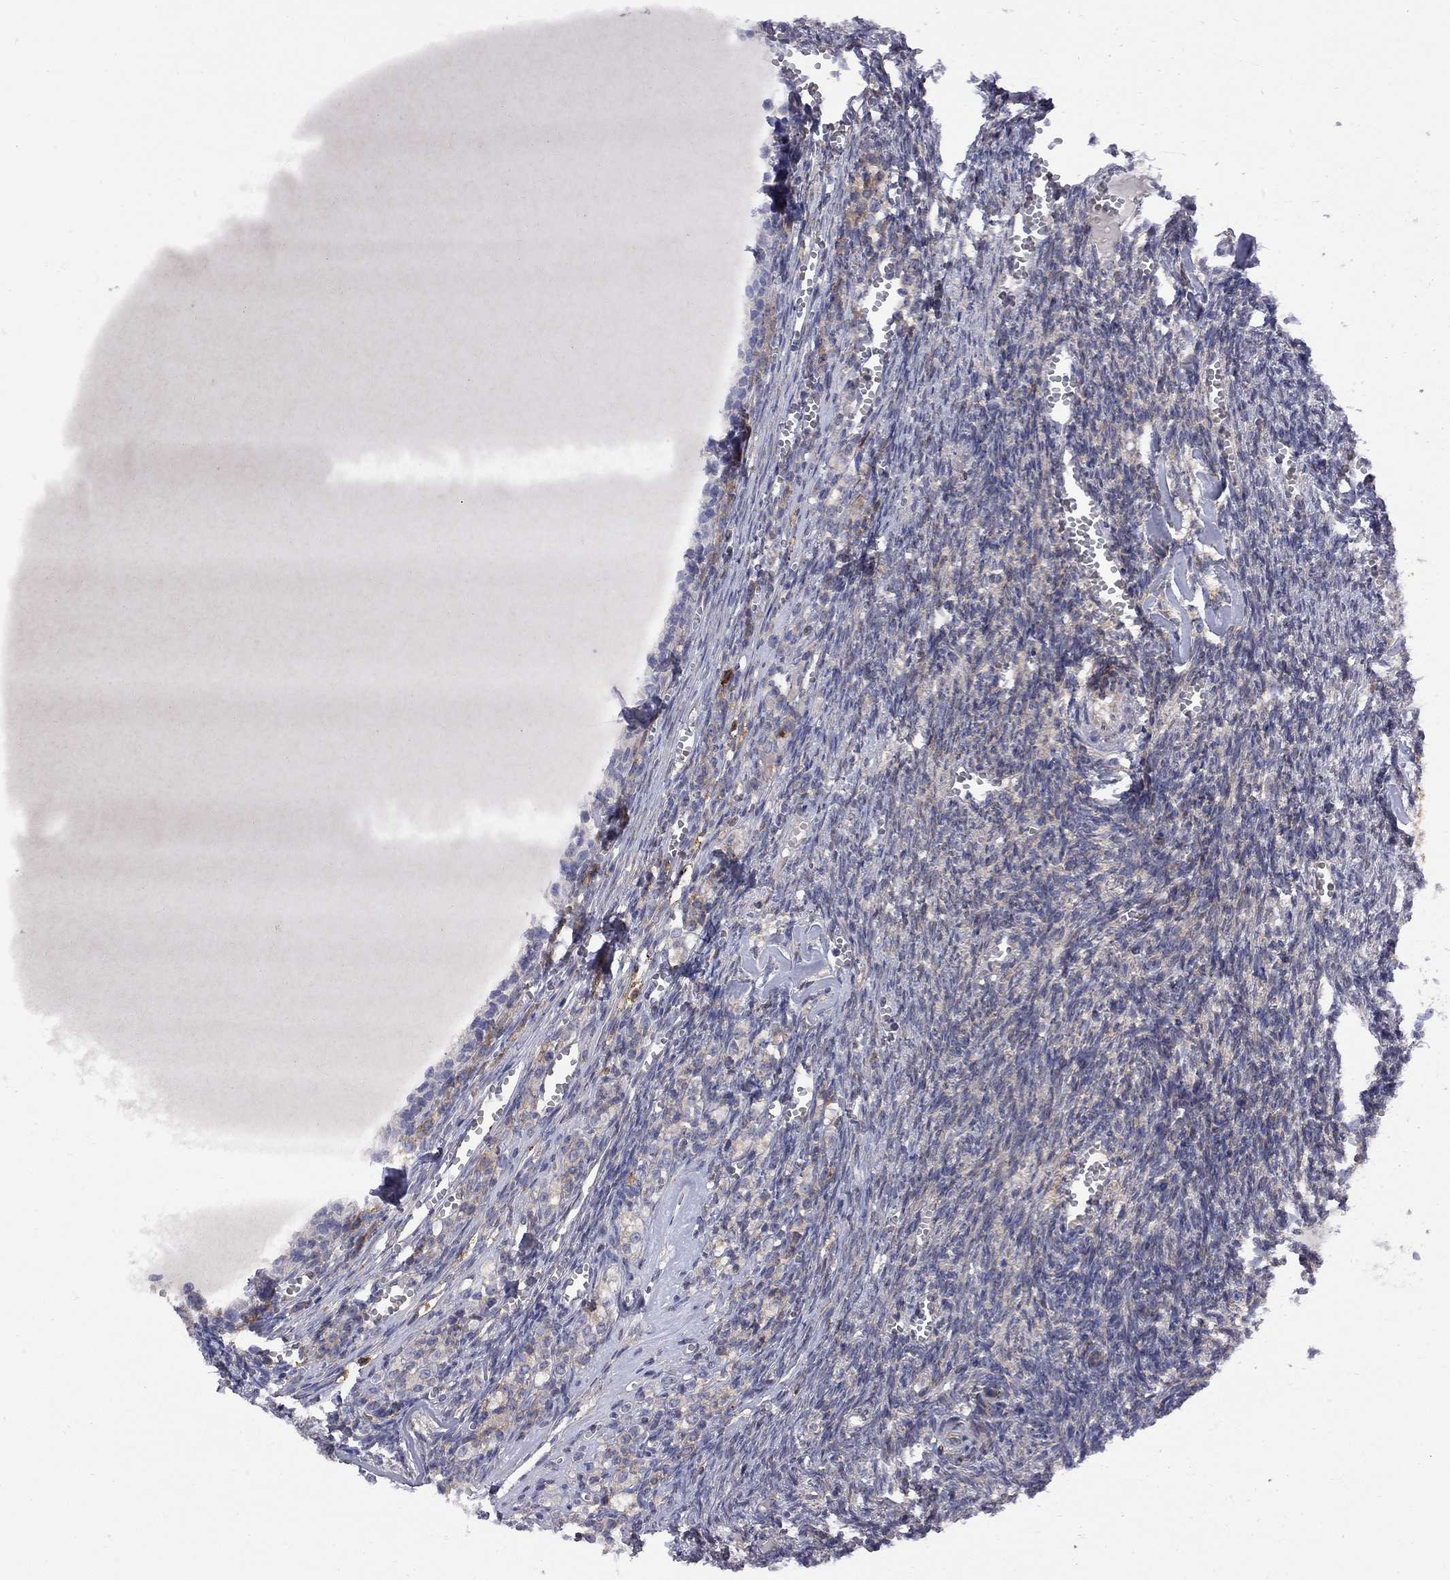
{"staining": {"intensity": "moderate", "quantity": "<25%", "location": "cytoplasmic/membranous"}, "tissue": "ovary", "cell_type": "Follicle cells", "image_type": "normal", "snomed": [{"axis": "morphology", "description": "Normal tissue, NOS"}, {"axis": "topography", "description": "Ovary"}], "caption": "IHC (DAB (3,3'-diaminobenzidine)) staining of benign human ovary shows moderate cytoplasmic/membranous protein positivity in about <25% of follicle cells.", "gene": "MTHFR", "patient": {"sex": "female", "age": 43}}